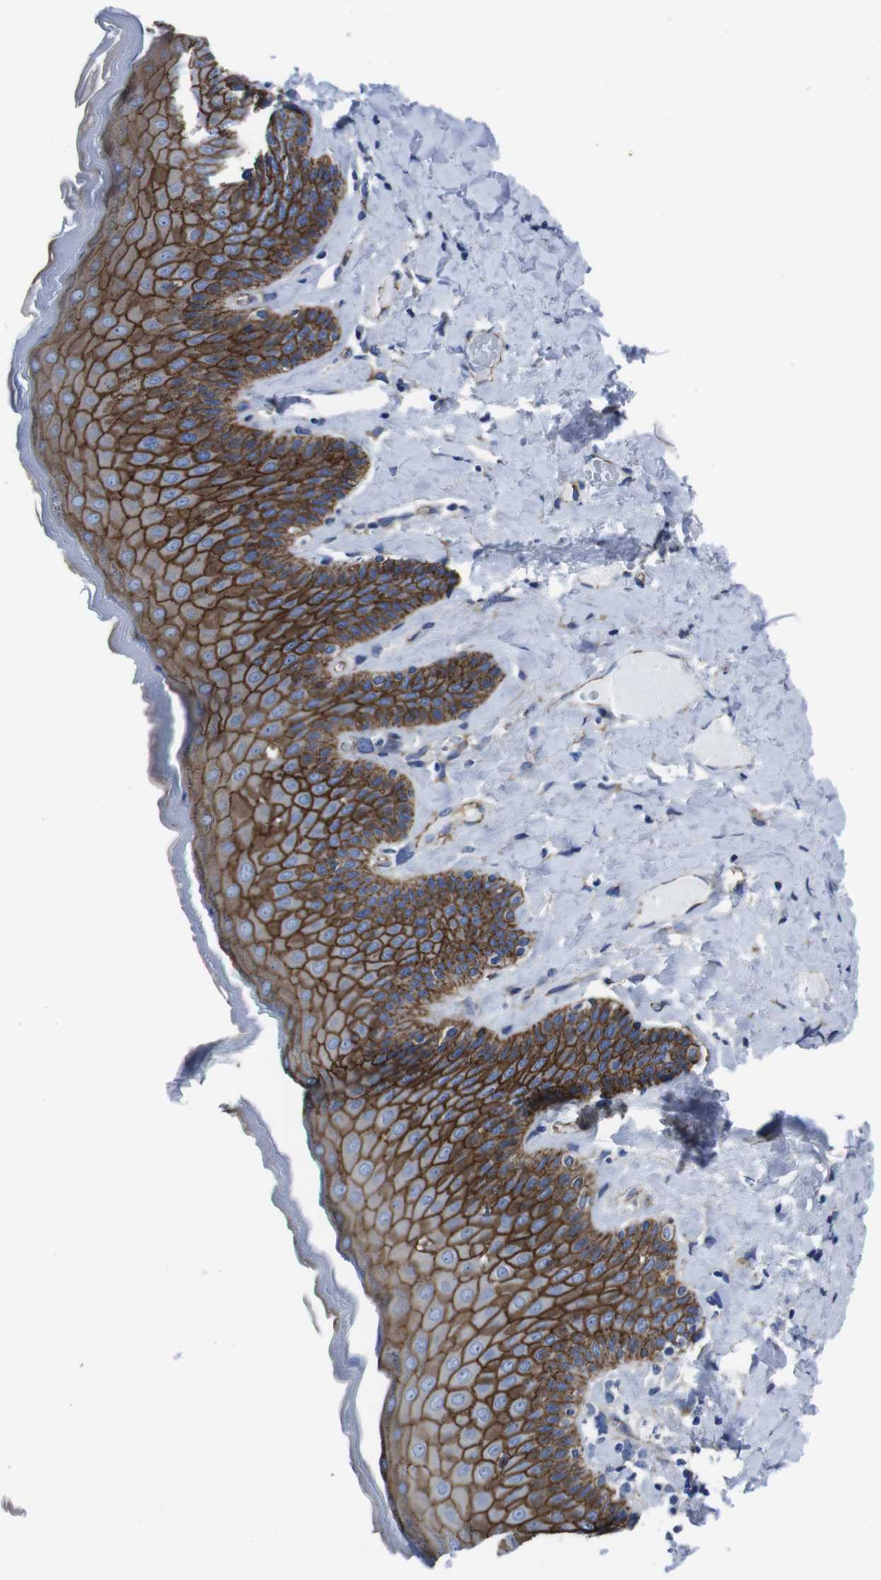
{"staining": {"intensity": "strong", "quantity": ">75%", "location": "cytoplasmic/membranous"}, "tissue": "skin", "cell_type": "Epidermal cells", "image_type": "normal", "snomed": [{"axis": "morphology", "description": "Normal tissue, NOS"}, {"axis": "topography", "description": "Anal"}], "caption": "A high amount of strong cytoplasmic/membranous expression is appreciated in approximately >75% of epidermal cells in unremarkable skin.", "gene": "NUMB", "patient": {"sex": "male", "age": 69}}